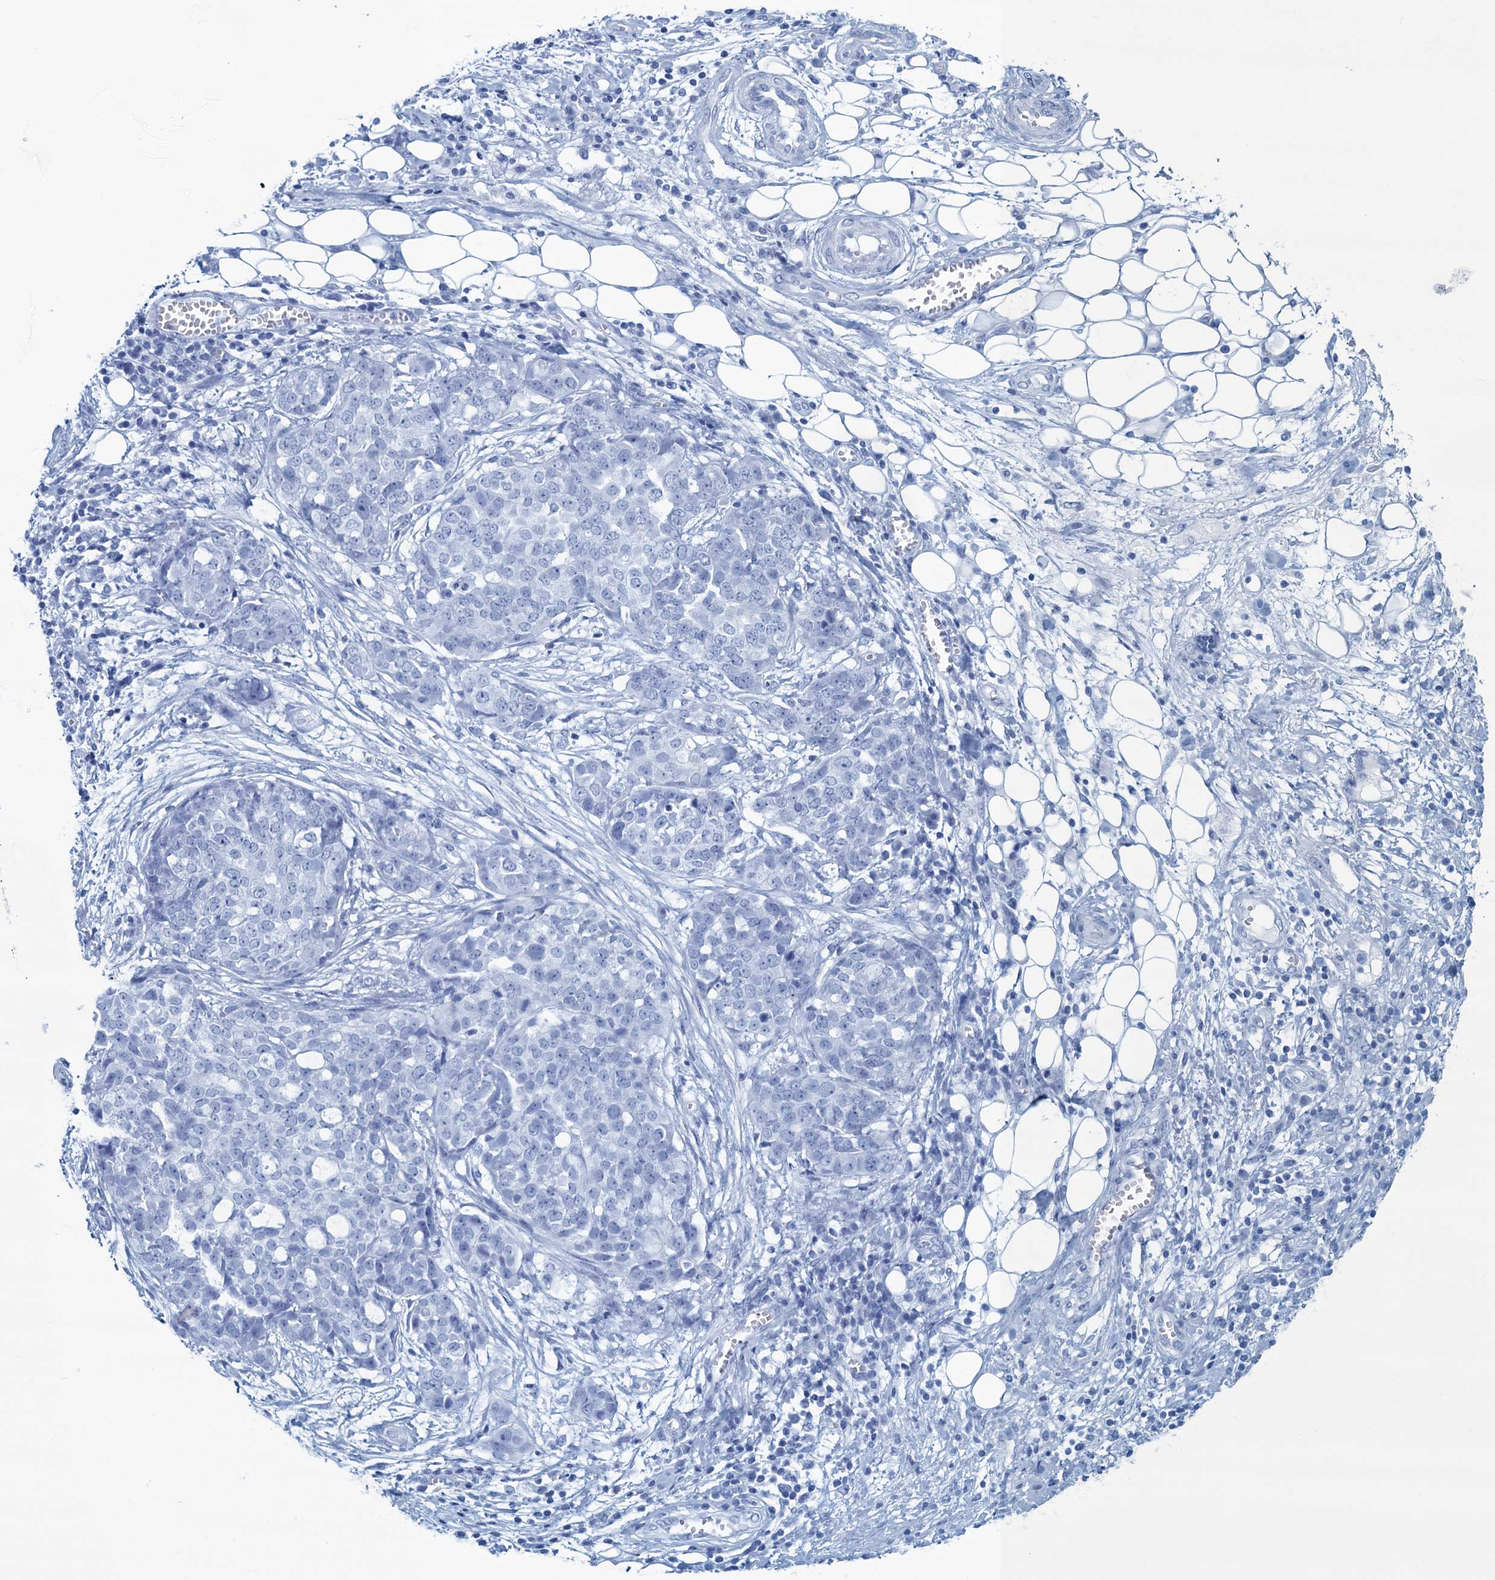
{"staining": {"intensity": "negative", "quantity": "none", "location": "none"}, "tissue": "ovarian cancer", "cell_type": "Tumor cells", "image_type": "cancer", "snomed": [{"axis": "morphology", "description": "Cystadenocarcinoma, serous, NOS"}, {"axis": "topography", "description": "Soft tissue"}, {"axis": "topography", "description": "Ovary"}], "caption": "There is no significant expression in tumor cells of ovarian serous cystadenocarcinoma.", "gene": "MAP1LC3A", "patient": {"sex": "female", "age": 57}}